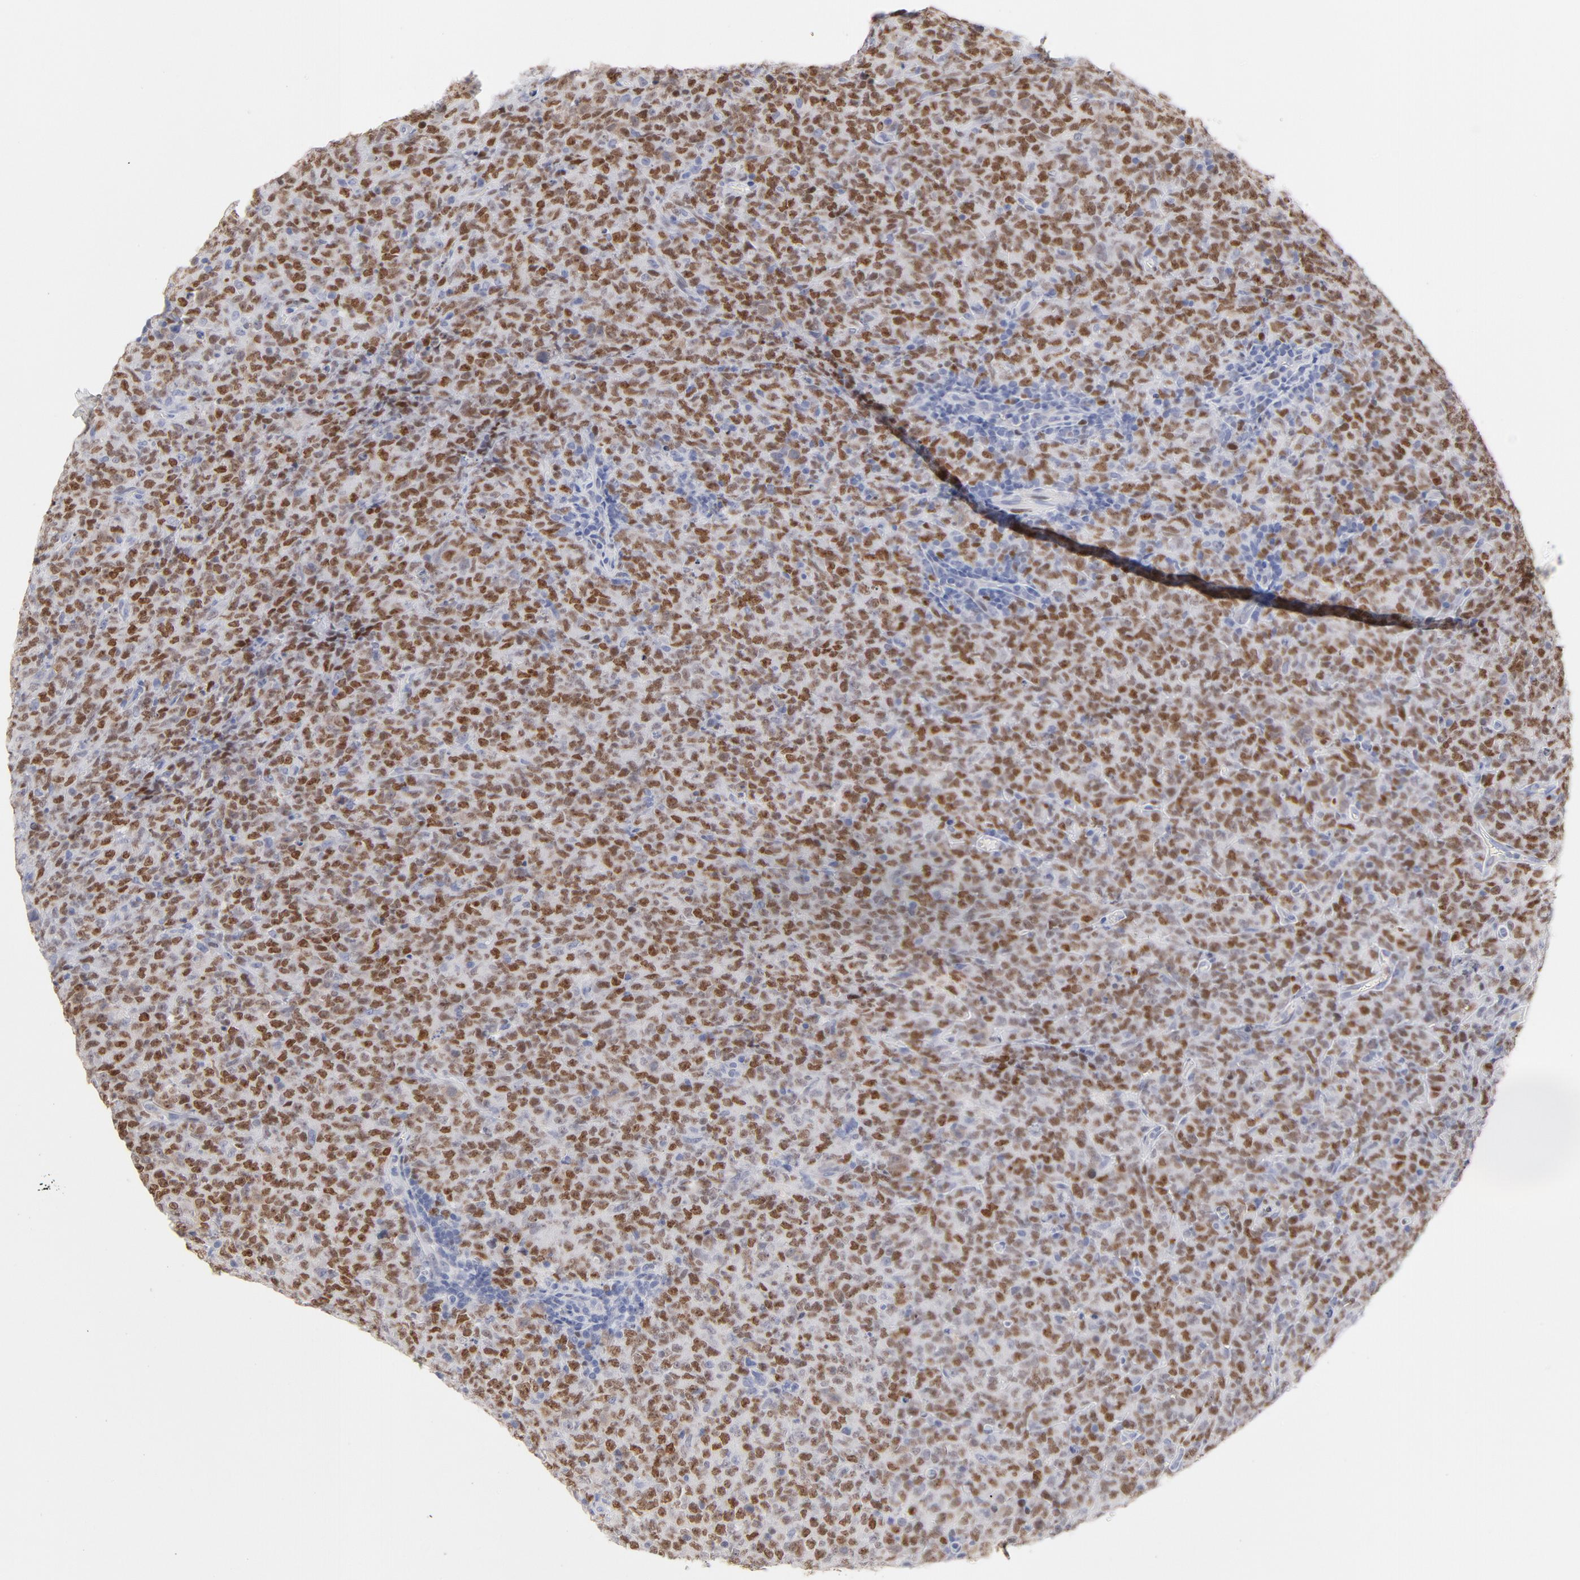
{"staining": {"intensity": "strong", "quantity": ">75%", "location": "nuclear"}, "tissue": "lymphoma", "cell_type": "Tumor cells", "image_type": "cancer", "snomed": [{"axis": "morphology", "description": "Malignant lymphoma, non-Hodgkin's type, High grade"}, {"axis": "topography", "description": "Tonsil"}], "caption": "Malignant lymphoma, non-Hodgkin's type (high-grade) was stained to show a protein in brown. There is high levels of strong nuclear positivity in about >75% of tumor cells. (DAB (3,3'-diaminobenzidine) IHC with brightfield microscopy, high magnification).", "gene": "MCM7", "patient": {"sex": "female", "age": 36}}